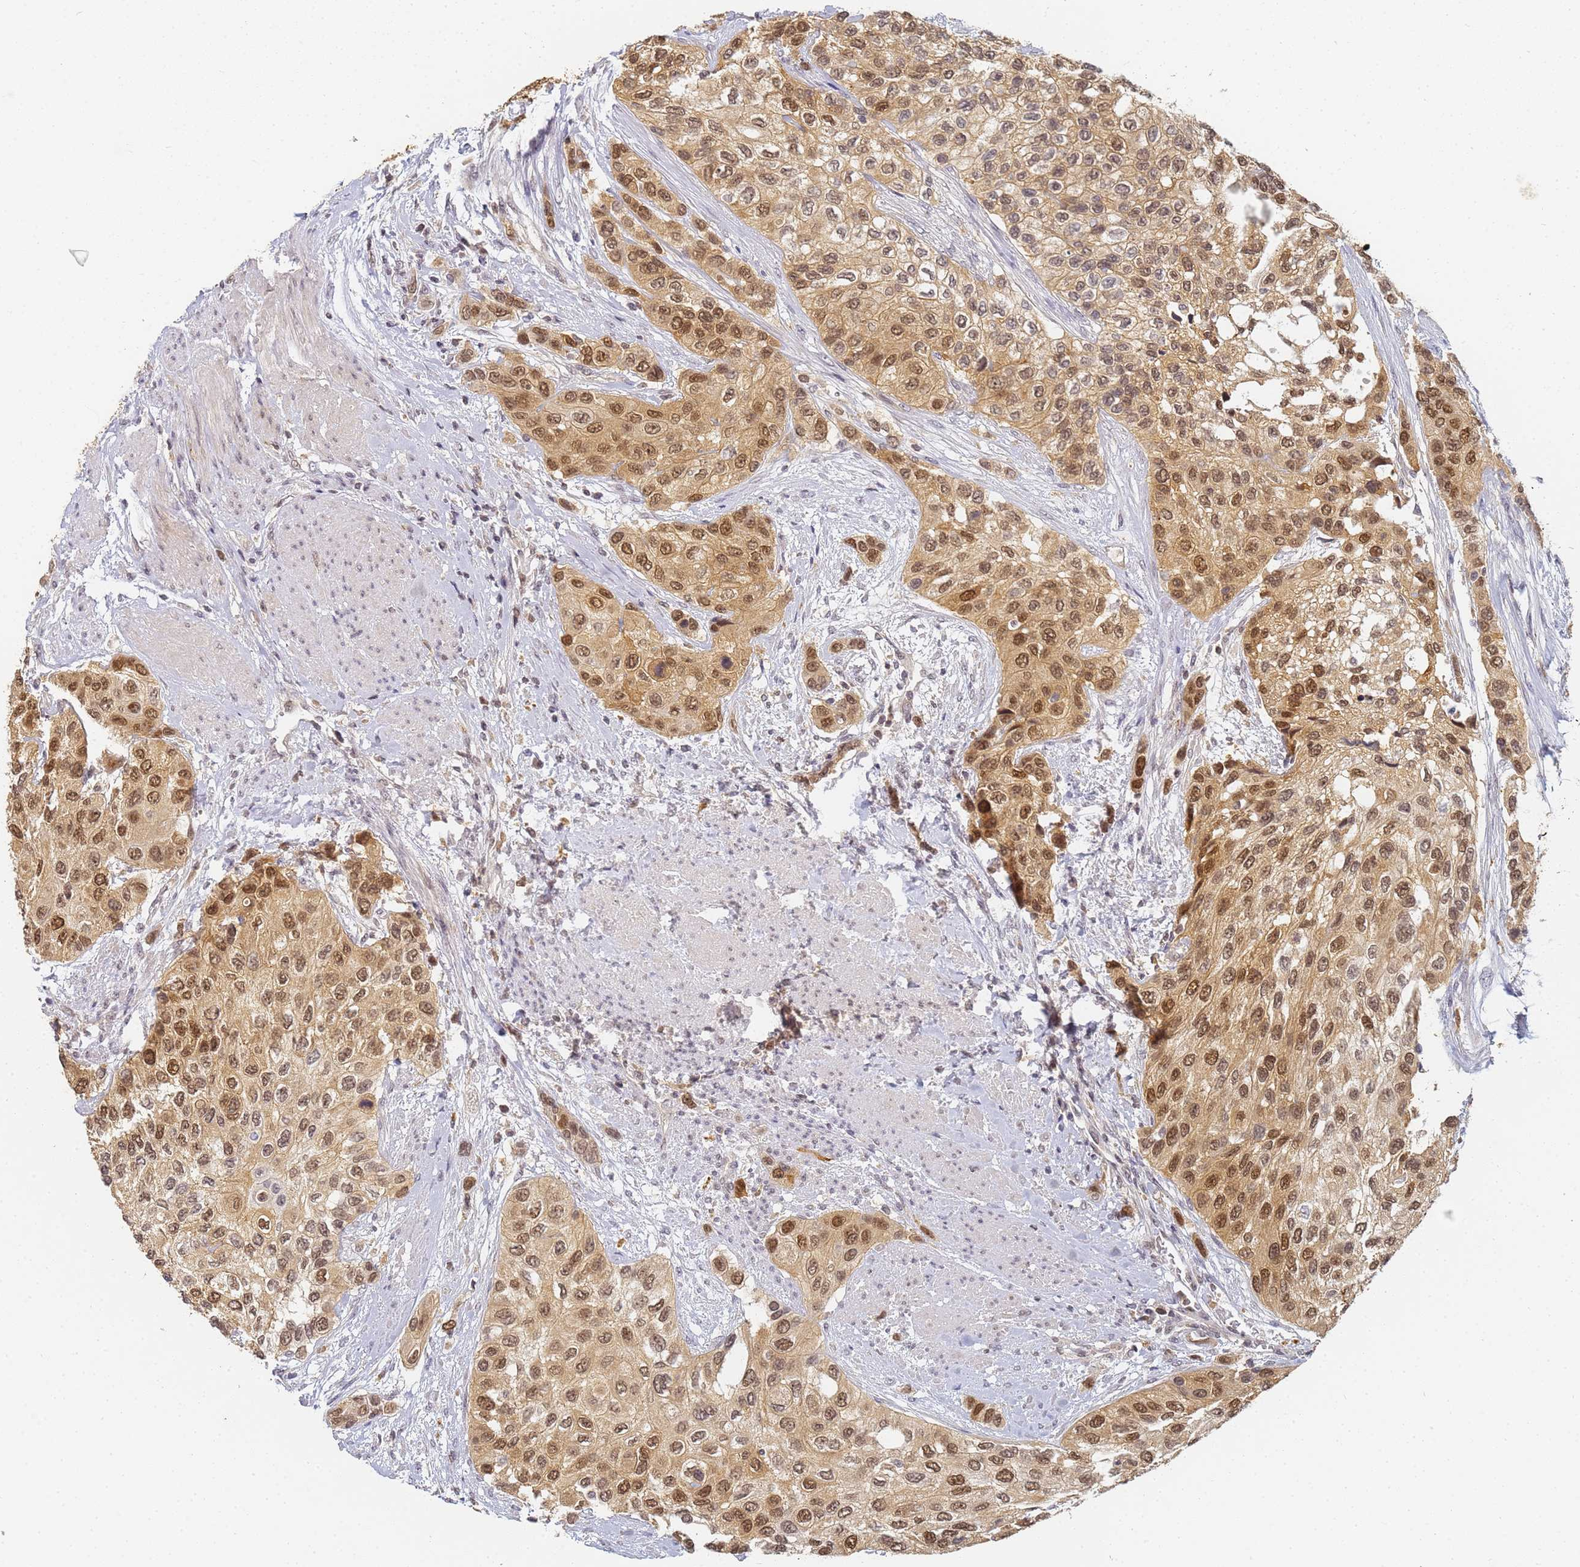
{"staining": {"intensity": "moderate", "quantity": ">75%", "location": "cytoplasmic/membranous,nuclear"}, "tissue": "urothelial cancer", "cell_type": "Tumor cells", "image_type": "cancer", "snomed": [{"axis": "morphology", "description": "Normal tissue, NOS"}, {"axis": "morphology", "description": "Urothelial carcinoma, High grade"}, {"axis": "topography", "description": "Vascular tissue"}, {"axis": "topography", "description": "Urinary bladder"}], "caption": "The histopathology image demonstrates a brown stain indicating the presence of a protein in the cytoplasmic/membranous and nuclear of tumor cells in urothelial carcinoma (high-grade). (DAB = brown stain, brightfield microscopy at high magnification).", "gene": "HMCES", "patient": {"sex": "female", "age": 56}}